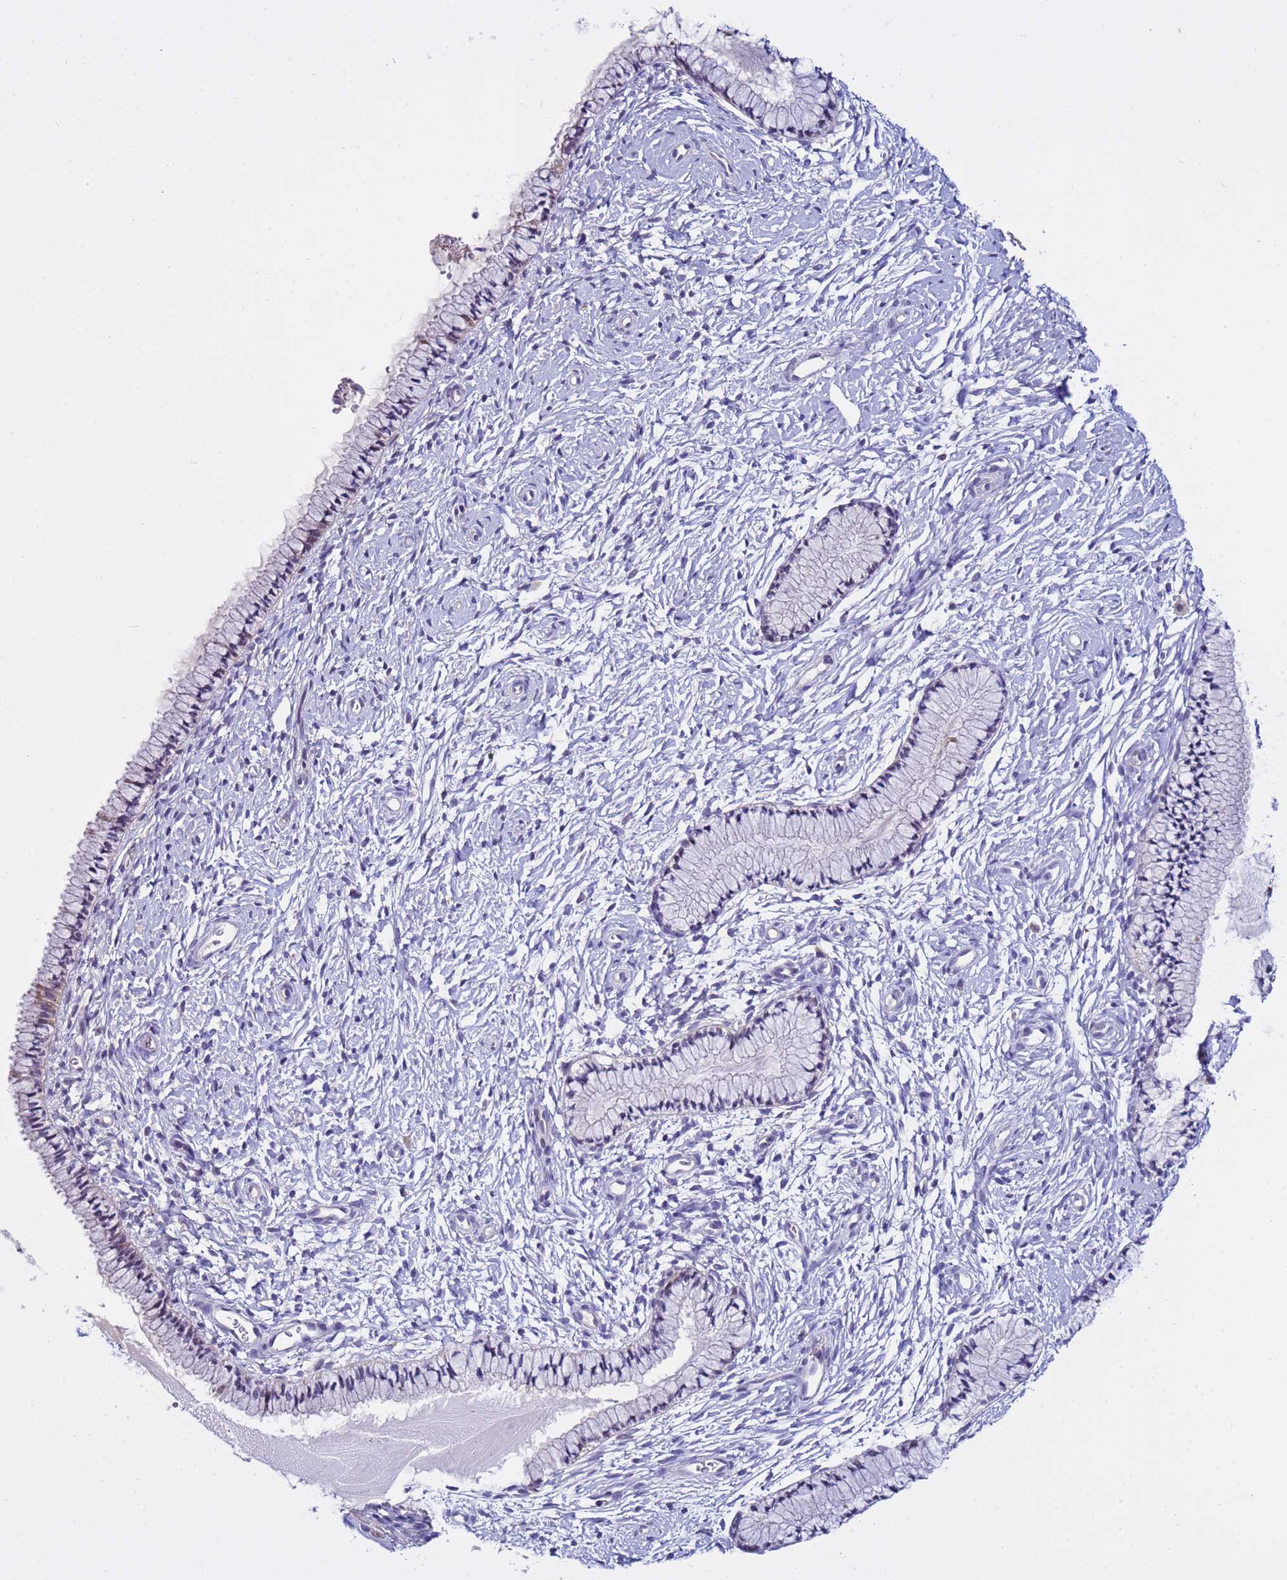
{"staining": {"intensity": "weak", "quantity": "25%-75%", "location": "cytoplasmic/membranous"}, "tissue": "cervix", "cell_type": "Glandular cells", "image_type": "normal", "snomed": [{"axis": "morphology", "description": "Normal tissue, NOS"}, {"axis": "topography", "description": "Cervix"}], "caption": "Cervix was stained to show a protein in brown. There is low levels of weak cytoplasmic/membranous staining in approximately 25%-75% of glandular cells.", "gene": "IGSF11", "patient": {"sex": "female", "age": 33}}